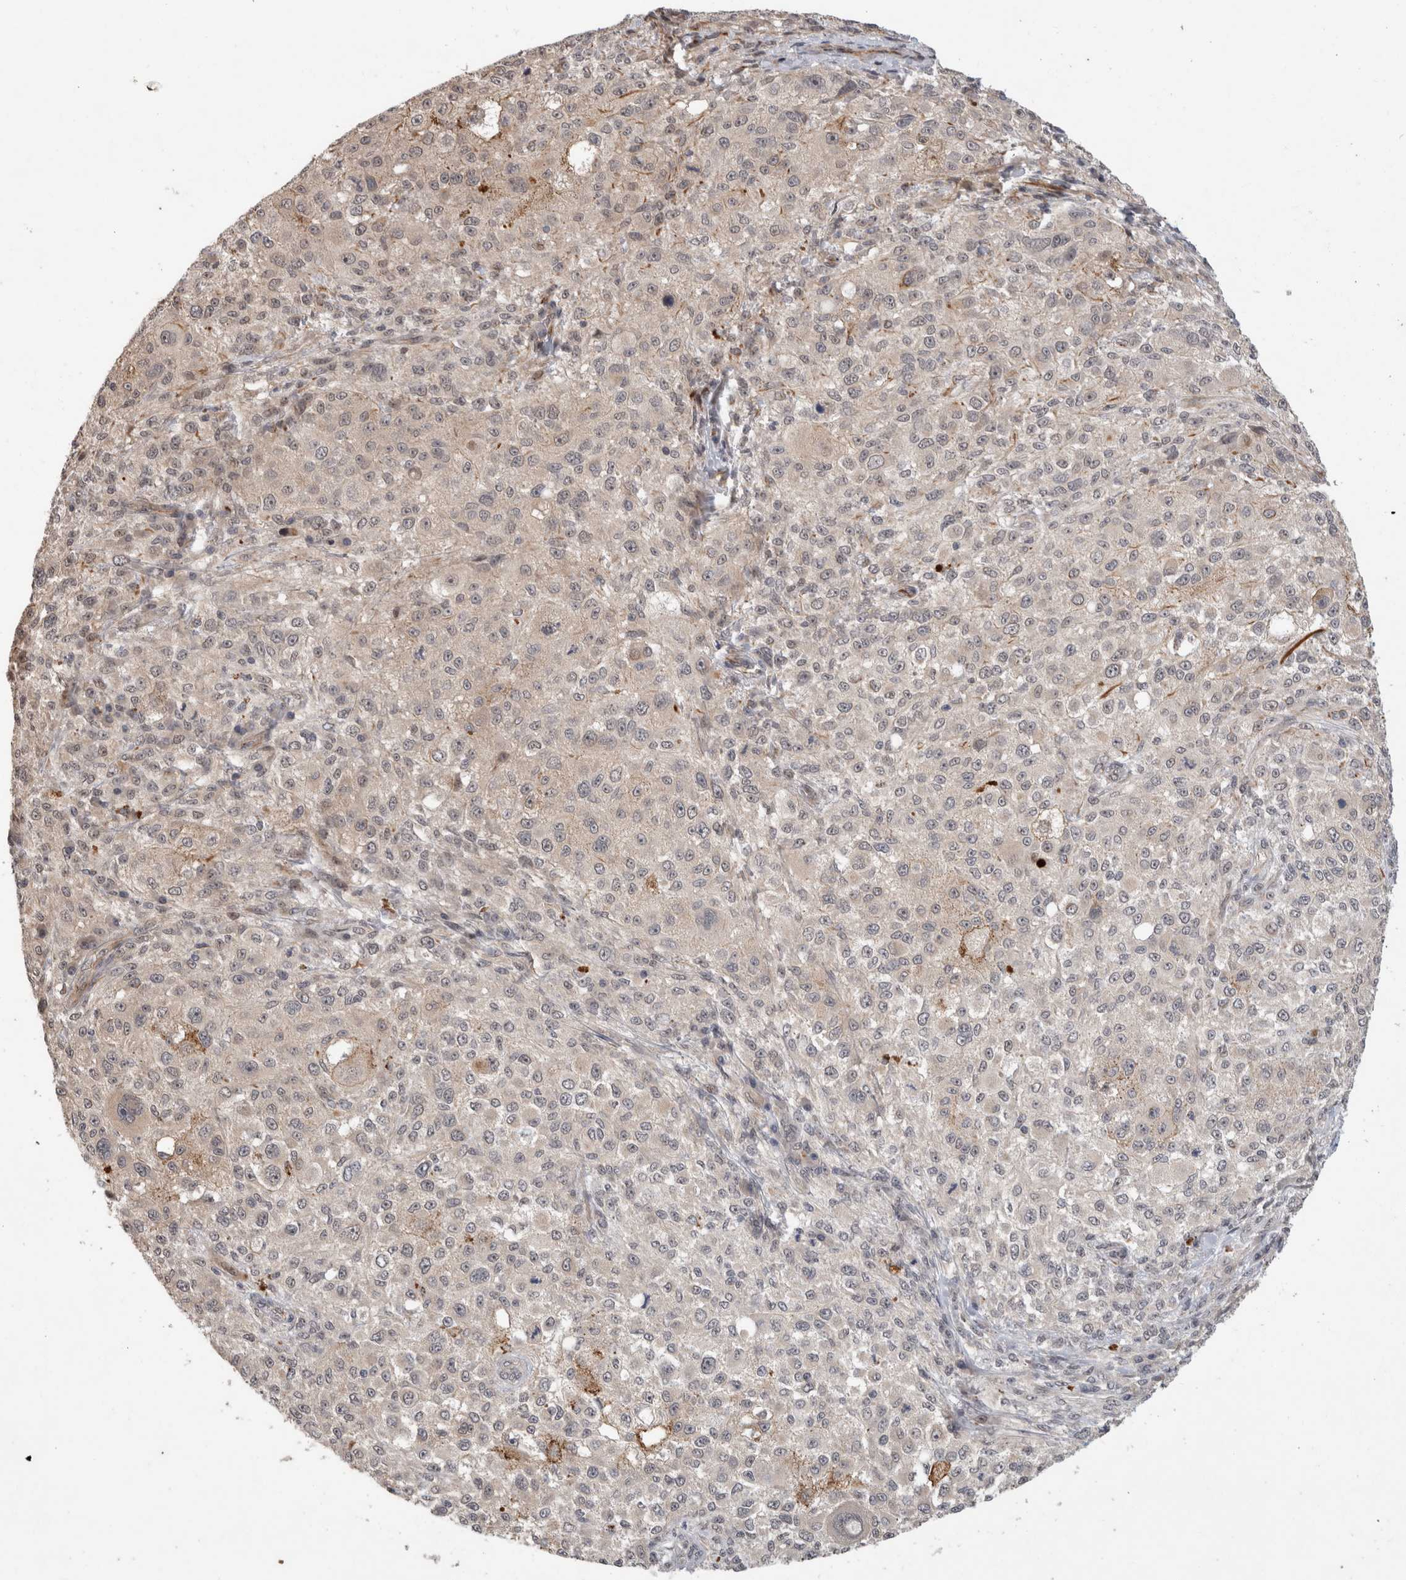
{"staining": {"intensity": "weak", "quantity": "<25%", "location": "cytoplasmic/membranous"}, "tissue": "melanoma", "cell_type": "Tumor cells", "image_type": "cancer", "snomed": [{"axis": "morphology", "description": "Necrosis, NOS"}, {"axis": "morphology", "description": "Malignant melanoma, NOS"}, {"axis": "topography", "description": "Skin"}], "caption": "Immunohistochemical staining of melanoma exhibits no significant staining in tumor cells.", "gene": "CRISPLD1", "patient": {"sex": "female", "age": 87}}